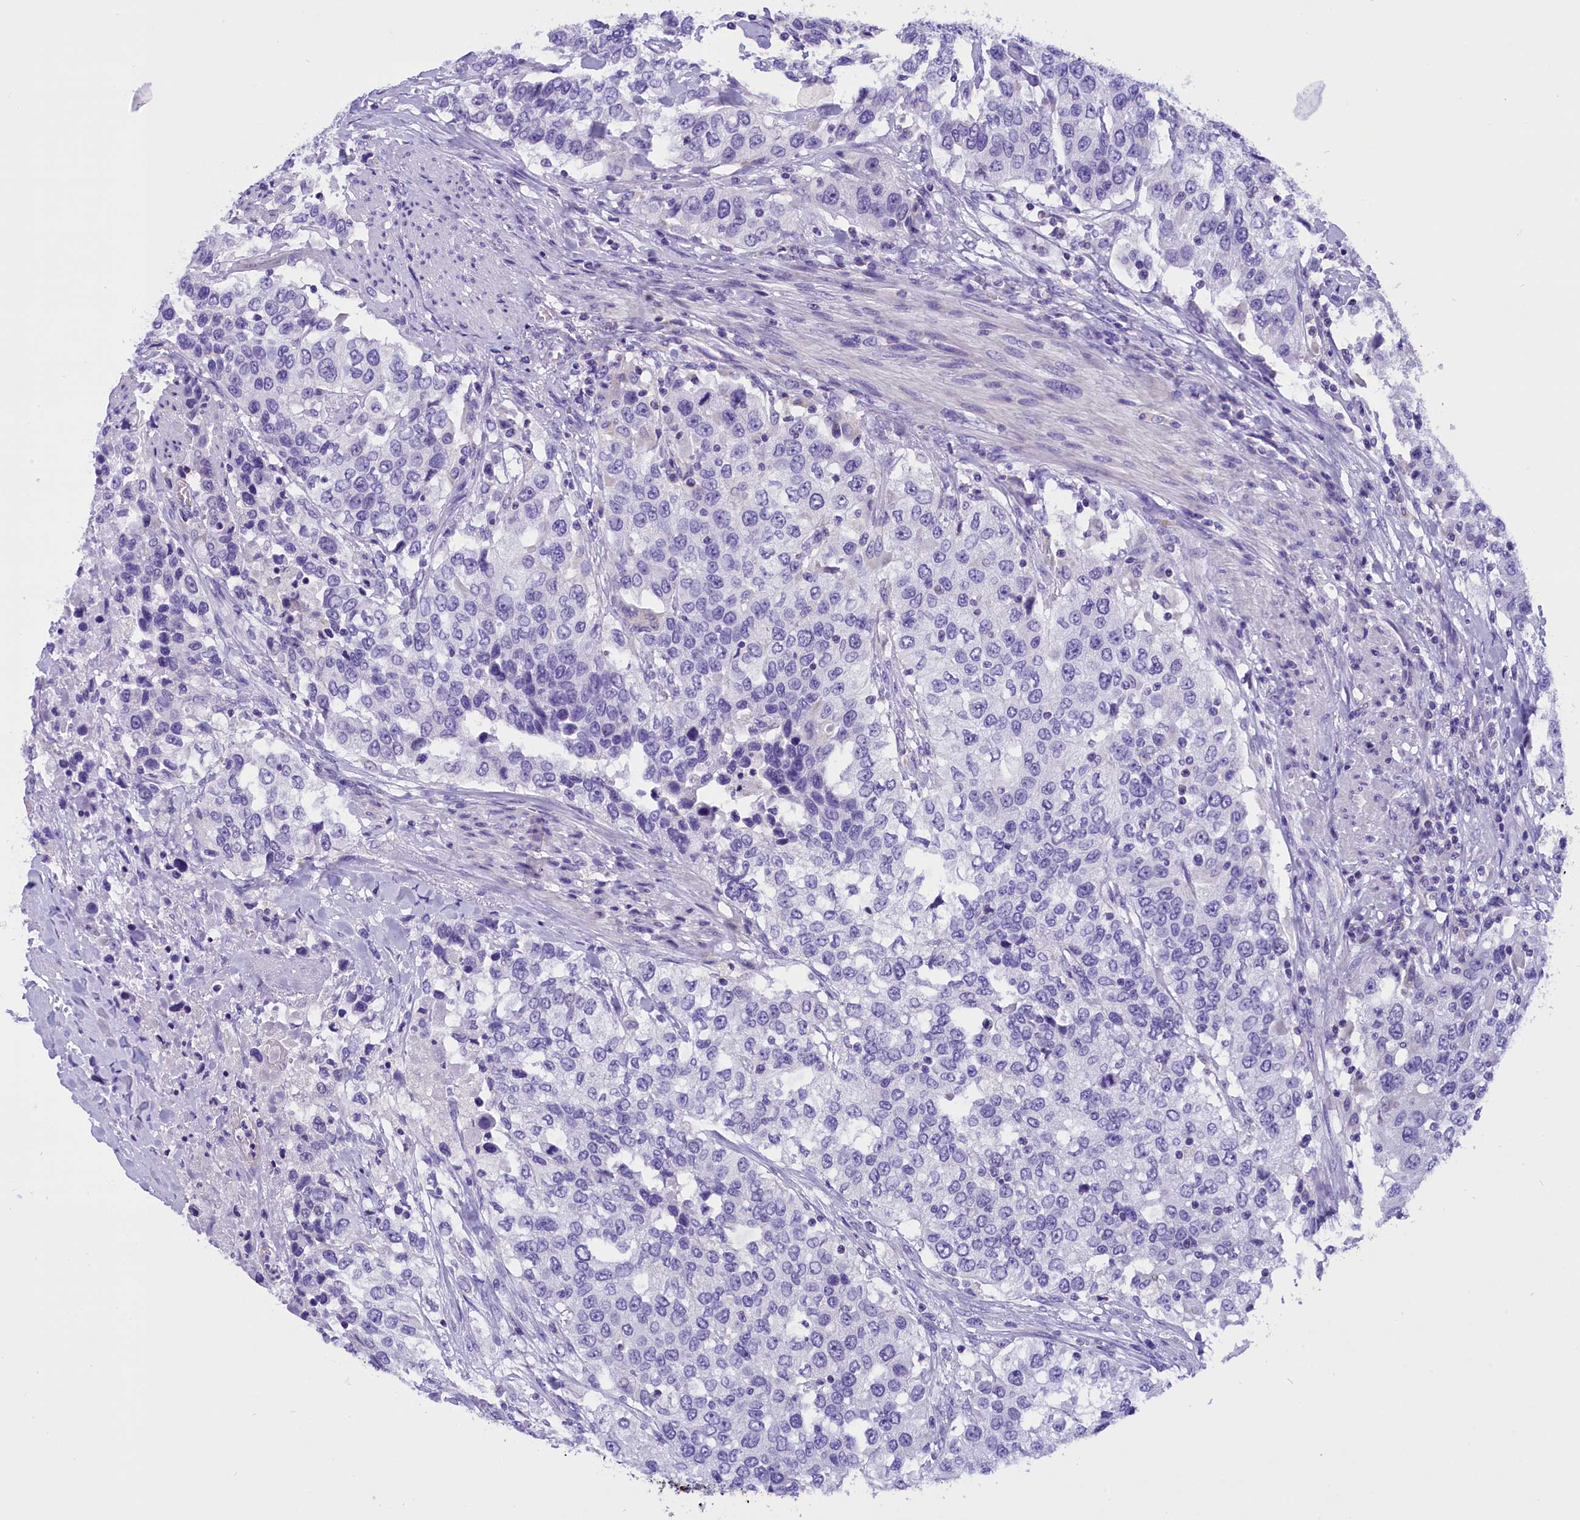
{"staining": {"intensity": "negative", "quantity": "none", "location": "none"}, "tissue": "urothelial cancer", "cell_type": "Tumor cells", "image_type": "cancer", "snomed": [{"axis": "morphology", "description": "Urothelial carcinoma, High grade"}, {"axis": "topography", "description": "Urinary bladder"}], "caption": "There is no significant positivity in tumor cells of urothelial cancer.", "gene": "ABAT", "patient": {"sex": "female", "age": 80}}